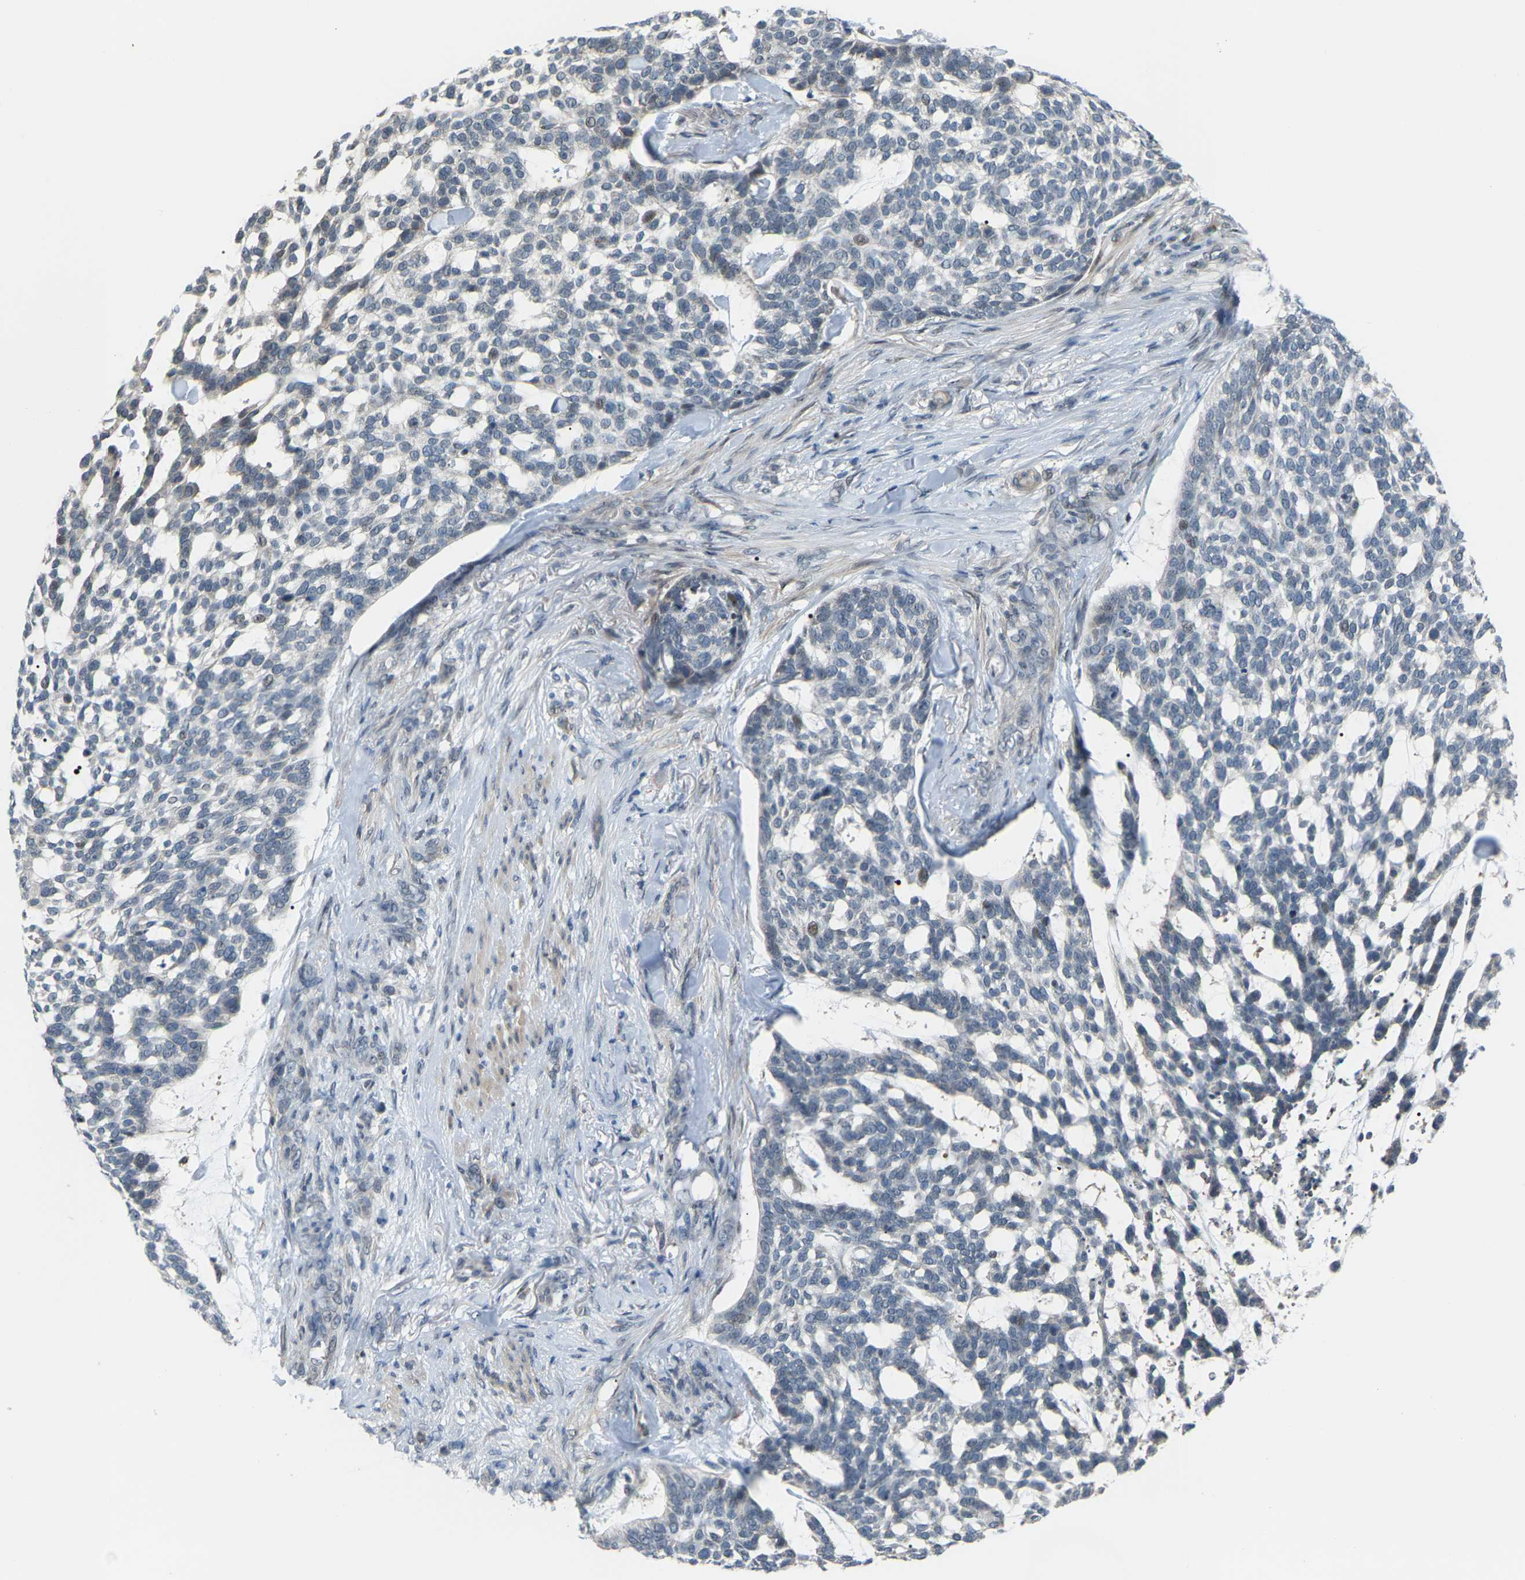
{"staining": {"intensity": "negative", "quantity": "none", "location": "none"}, "tissue": "skin cancer", "cell_type": "Tumor cells", "image_type": "cancer", "snomed": [{"axis": "morphology", "description": "Basal cell carcinoma"}, {"axis": "topography", "description": "Skin"}], "caption": "There is no significant positivity in tumor cells of skin cancer (basal cell carcinoma). (Brightfield microscopy of DAB (3,3'-diaminobenzidine) immunohistochemistry at high magnification).", "gene": "CROT", "patient": {"sex": "female", "age": 64}}